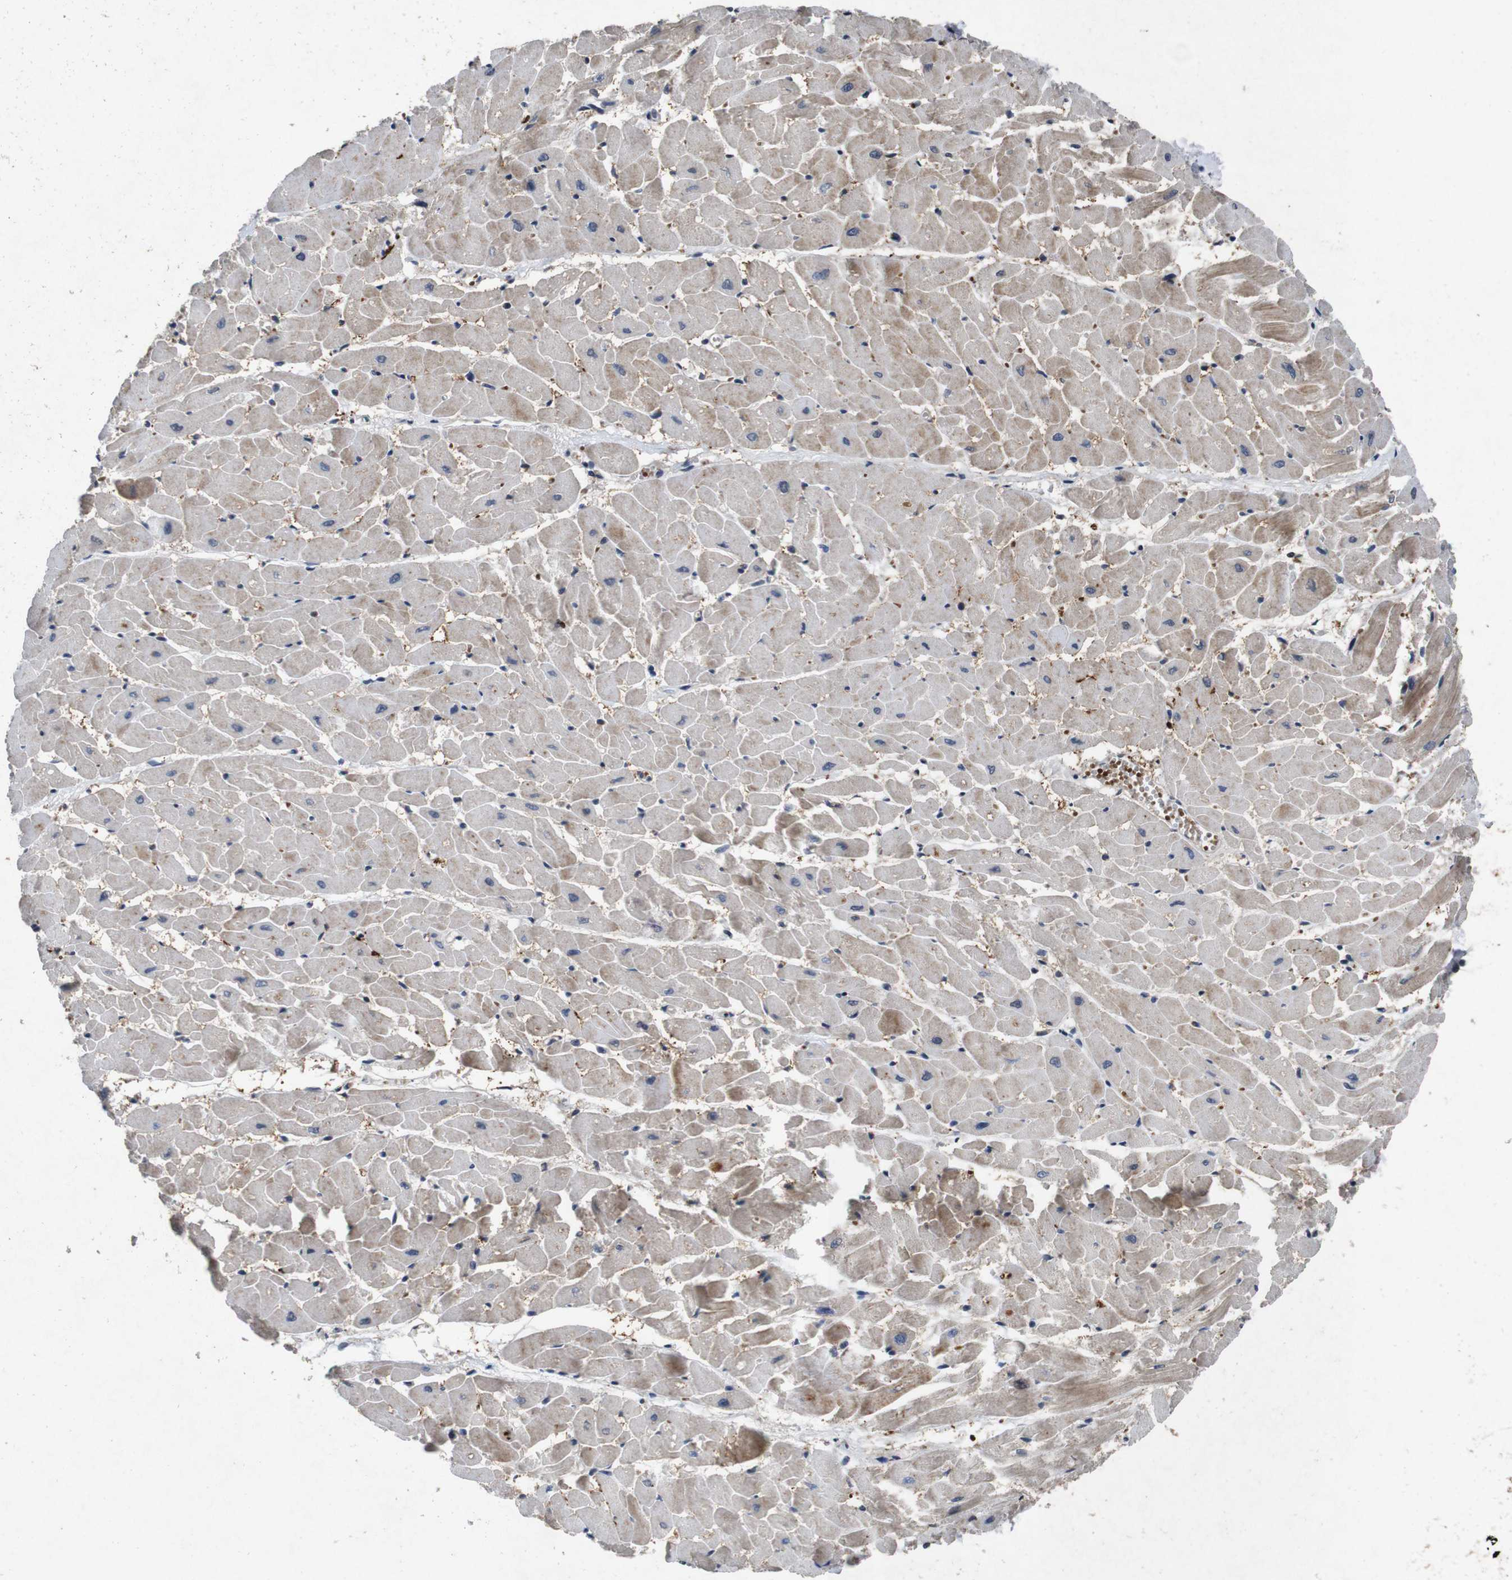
{"staining": {"intensity": "moderate", "quantity": ">75%", "location": "cytoplasmic/membranous"}, "tissue": "heart muscle", "cell_type": "Cardiomyocytes", "image_type": "normal", "snomed": [{"axis": "morphology", "description": "Normal tissue, NOS"}, {"axis": "topography", "description": "Heart"}], "caption": "Immunohistochemistry of benign human heart muscle displays medium levels of moderate cytoplasmic/membranous expression in about >75% of cardiomyocytes. The staining is performed using DAB brown chromogen to label protein expression. The nuclei are counter-stained blue using hematoxylin.", "gene": "AKT3", "patient": {"sex": "female", "age": 19}}